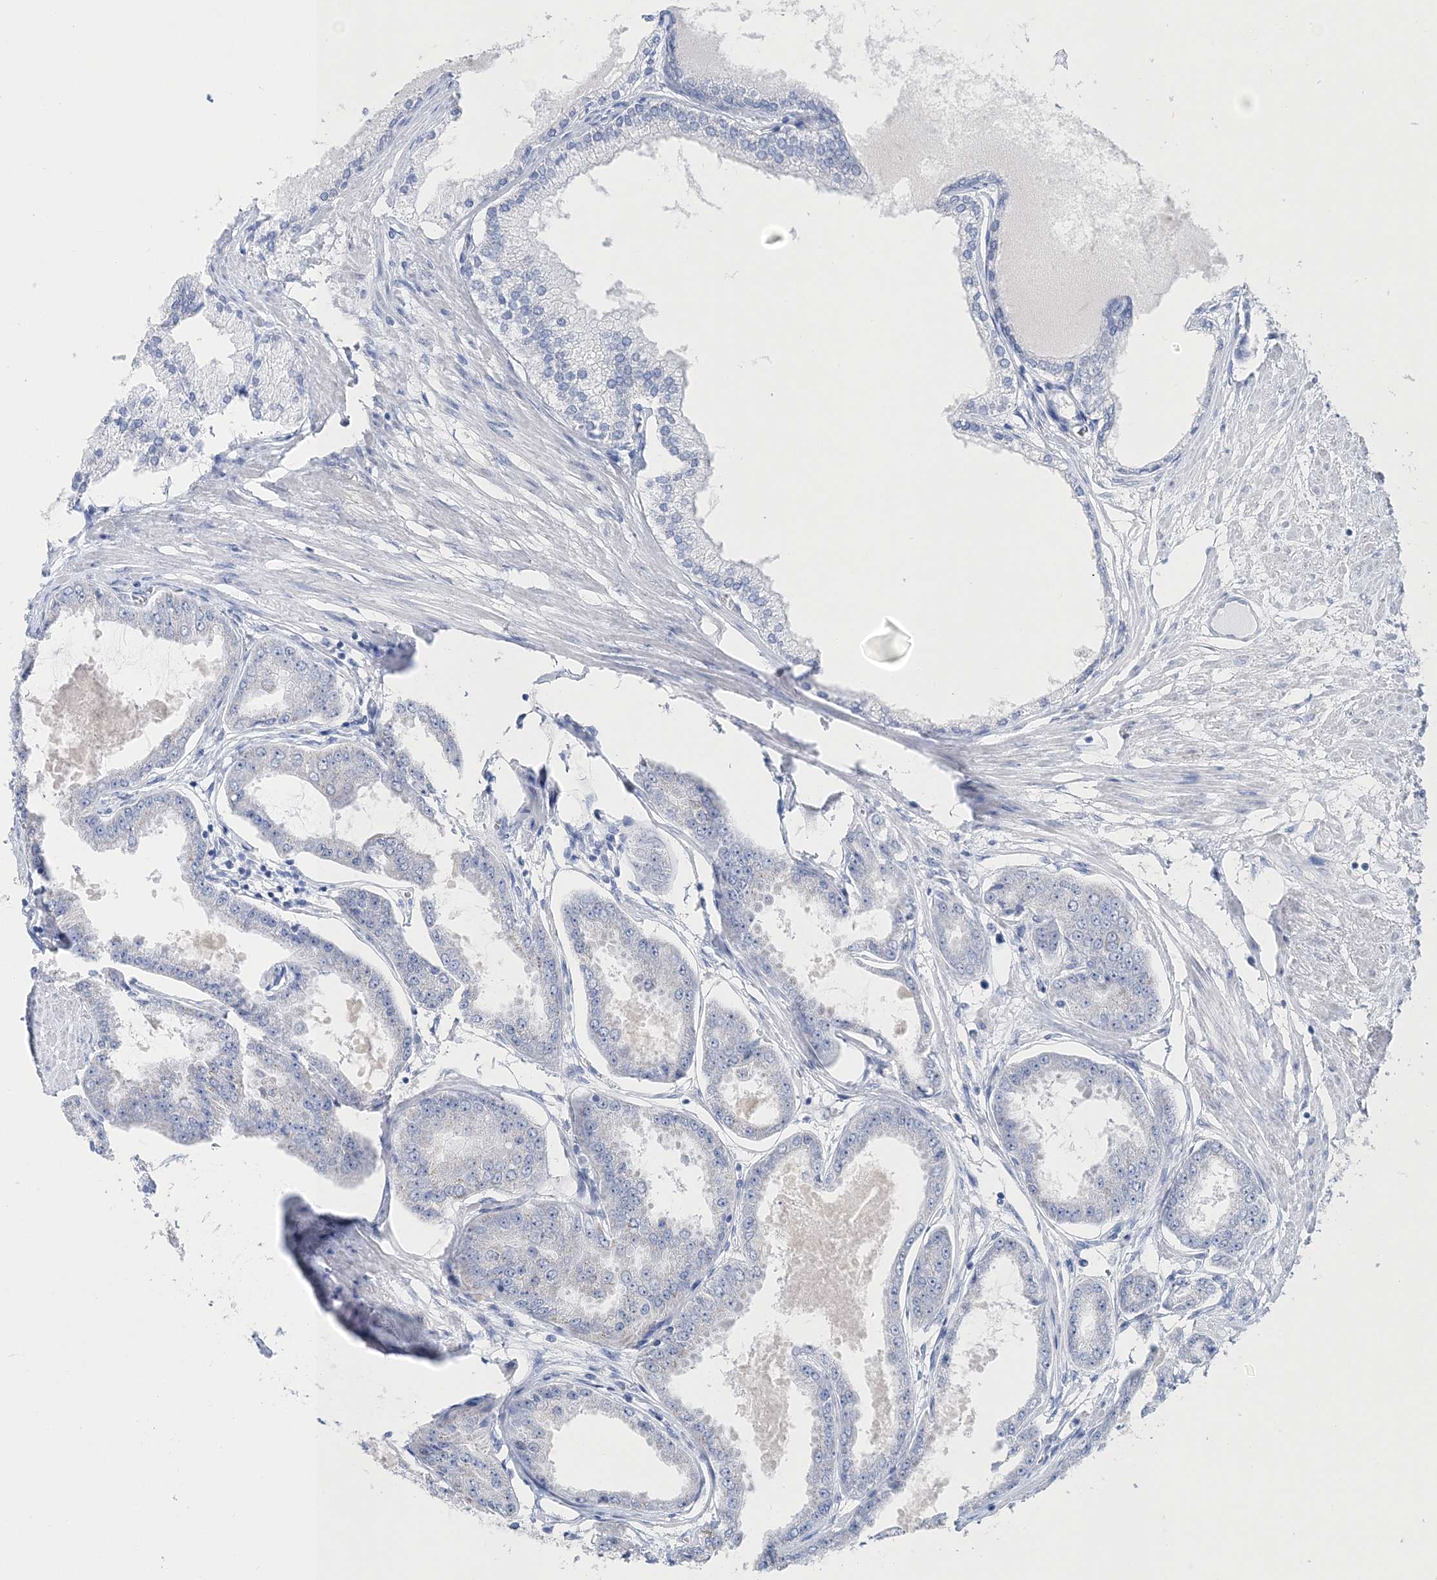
{"staining": {"intensity": "negative", "quantity": "none", "location": "none"}, "tissue": "prostate cancer", "cell_type": "Tumor cells", "image_type": "cancer", "snomed": [{"axis": "morphology", "description": "Adenocarcinoma, Low grade"}, {"axis": "topography", "description": "Prostate"}], "caption": "There is no significant staining in tumor cells of prostate cancer (adenocarcinoma (low-grade)).", "gene": "TSPYL6", "patient": {"sex": "male", "age": 63}}